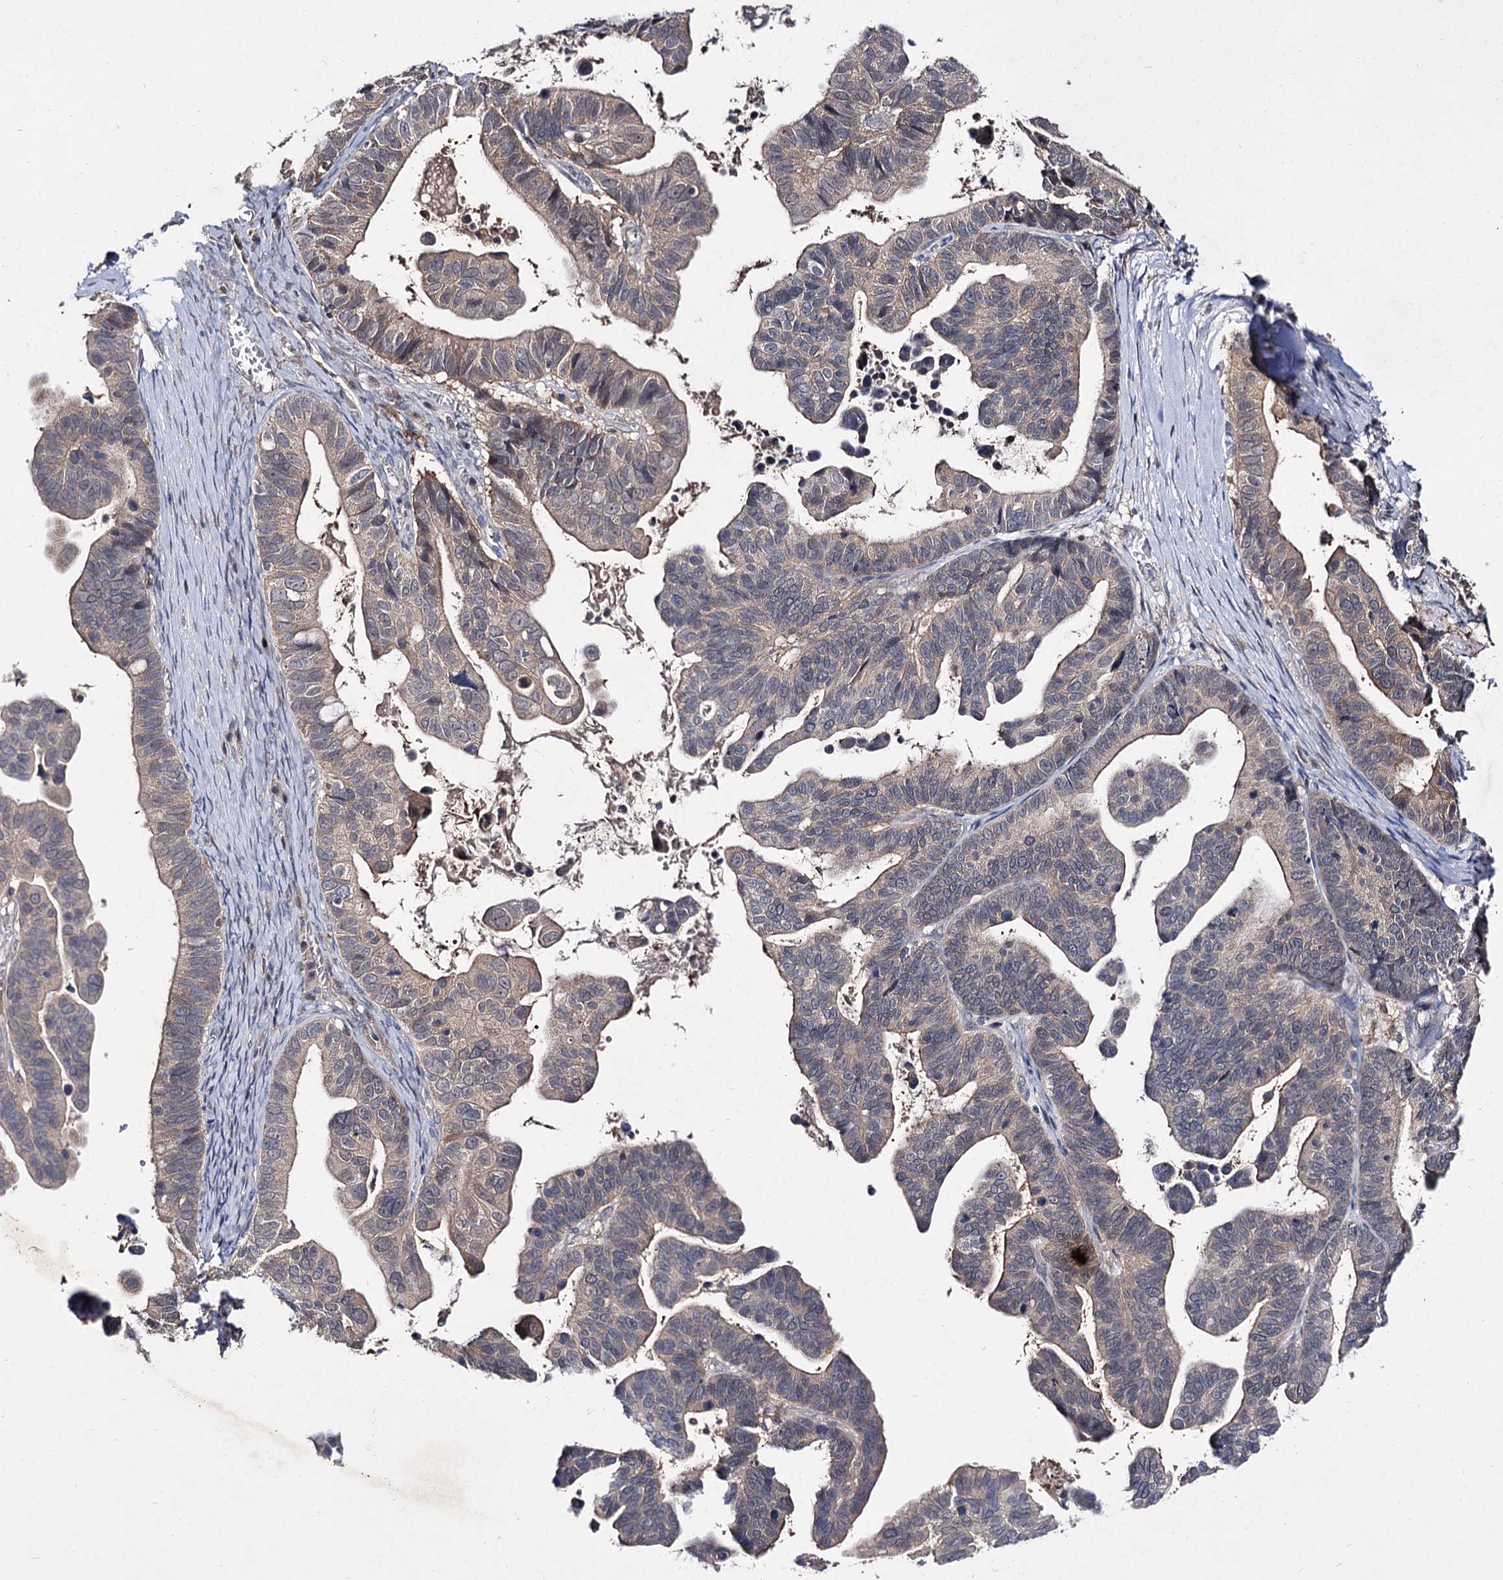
{"staining": {"intensity": "negative", "quantity": "none", "location": "none"}, "tissue": "ovarian cancer", "cell_type": "Tumor cells", "image_type": "cancer", "snomed": [{"axis": "morphology", "description": "Cystadenocarcinoma, serous, NOS"}, {"axis": "topography", "description": "Ovary"}], "caption": "Ovarian cancer was stained to show a protein in brown. There is no significant staining in tumor cells.", "gene": "ACTR6", "patient": {"sex": "female", "age": 56}}